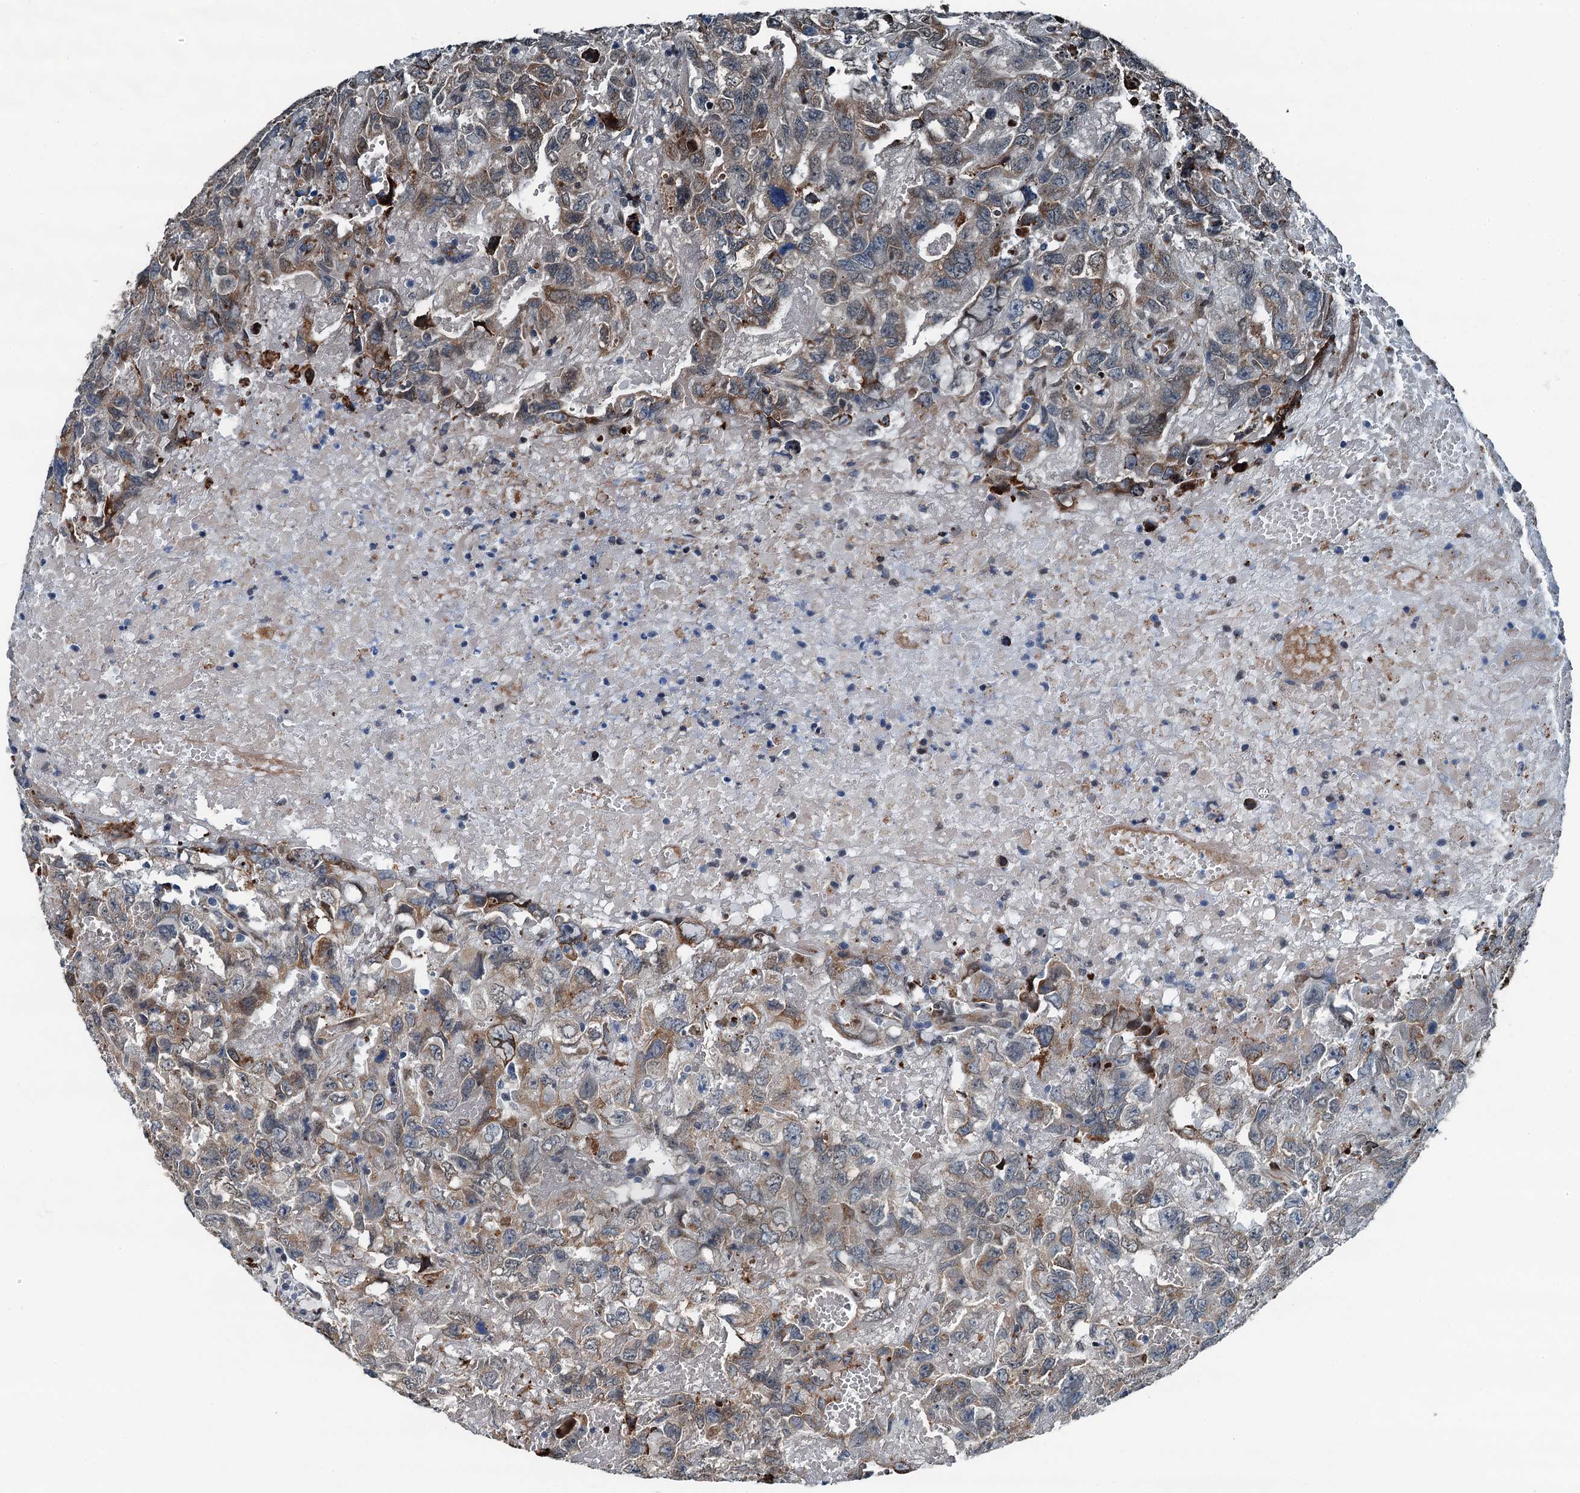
{"staining": {"intensity": "moderate", "quantity": "25%-75%", "location": "cytoplasmic/membranous"}, "tissue": "testis cancer", "cell_type": "Tumor cells", "image_type": "cancer", "snomed": [{"axis": "morphology", "description": "Carcinoma, Embryonal, NOS"}, {"axis": "topography", "description": "Testis"}], "caption": "Embryonal carcinoma (testis) stained with immunohistochemistry (IHC) exhibits moderate cytoplasmic/membranous staining in about 25%-75% of tumor cells.", "gene": "TAMALIN", "patient": {"sex": "male", "age": 45}}